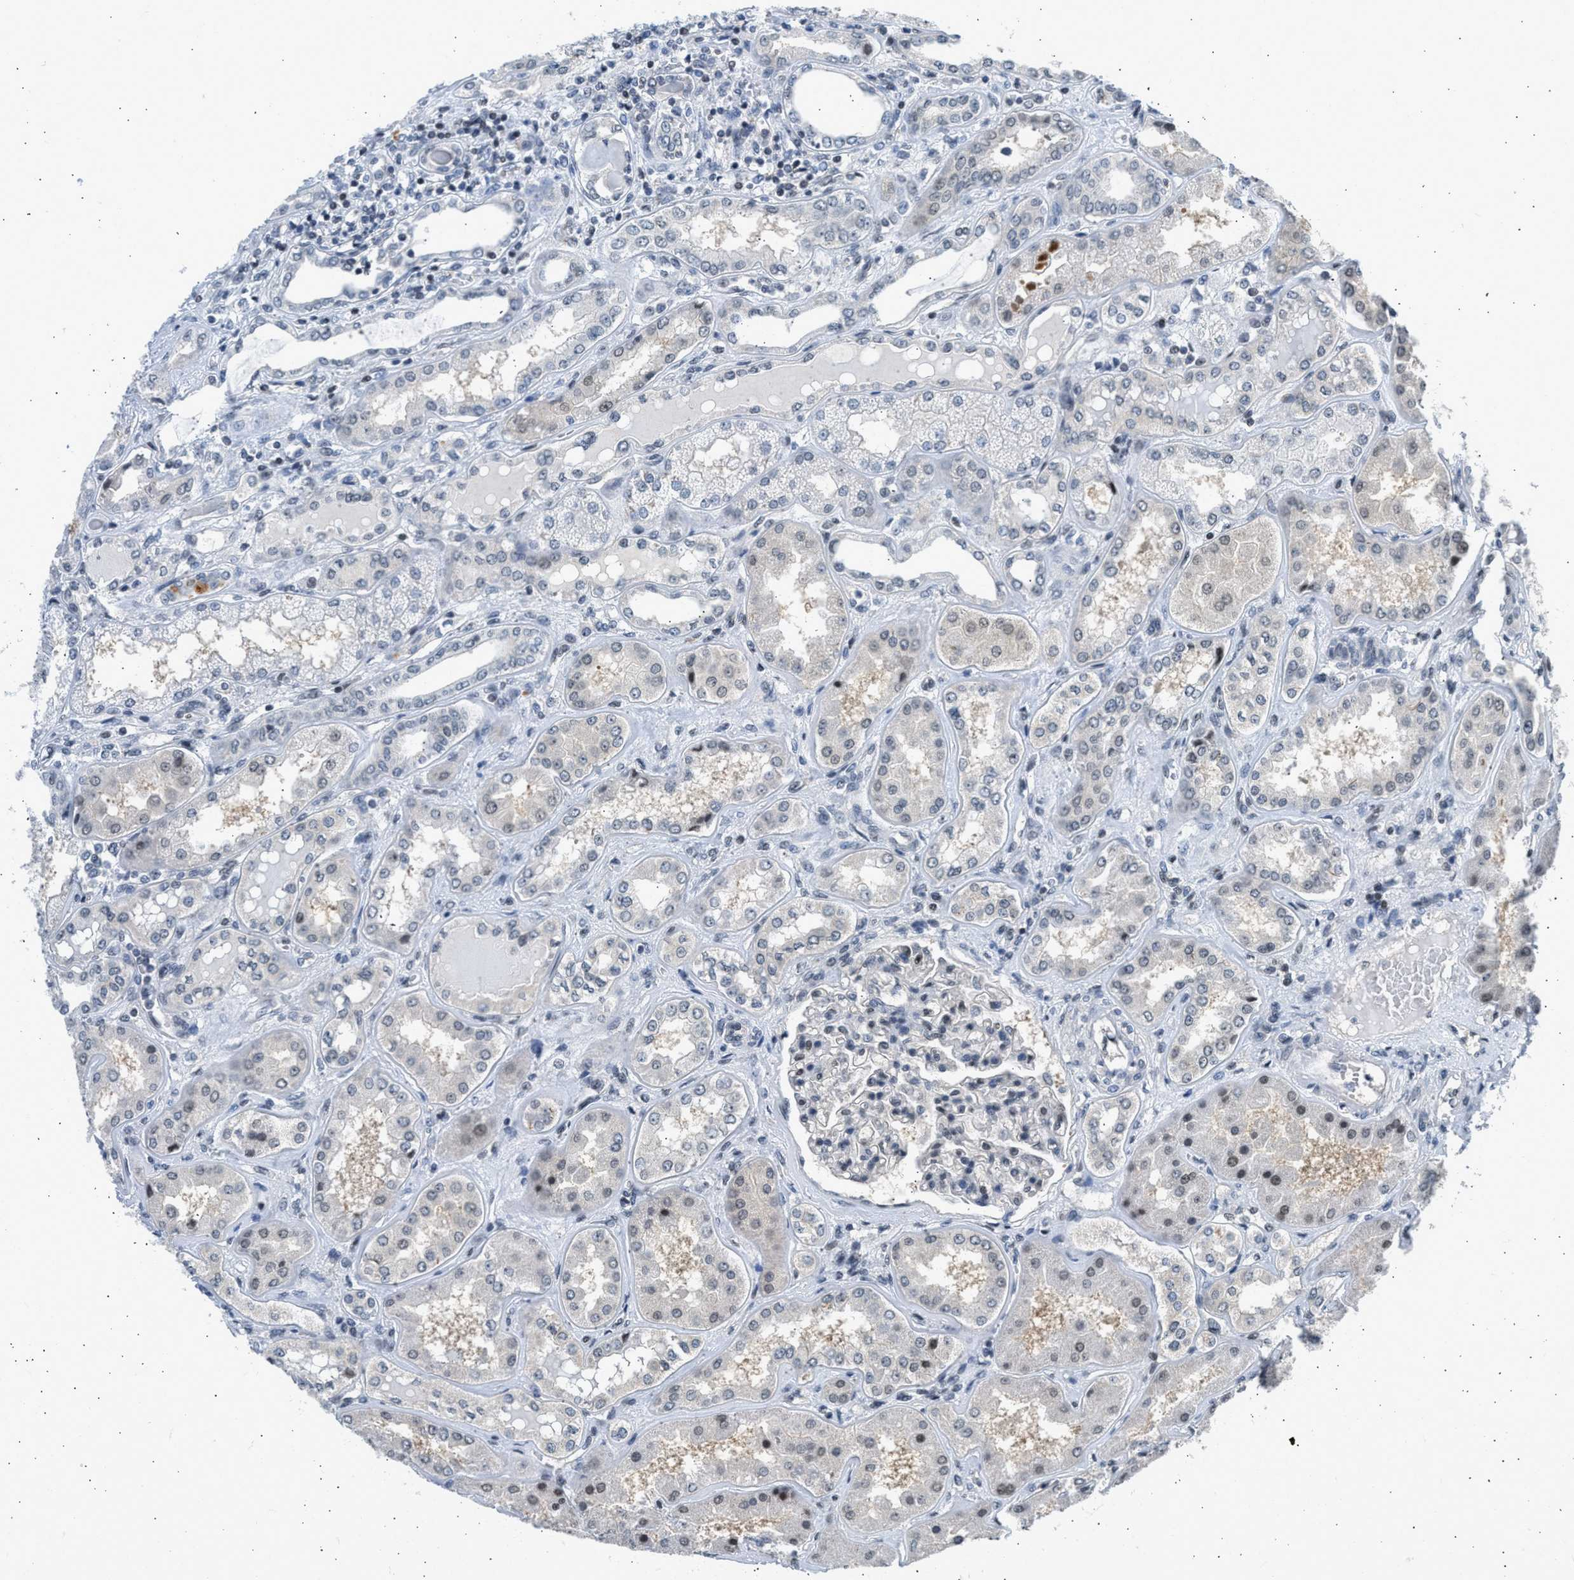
{"staining": {"intensity": "moderate", "quantity": "<25%", "location": "nuclear"}, "tissue": "kidney", "cell_type": "Cells in glomeruli", "image_type": "normal", "snomed": [{"axis": "morphology", "description": "Normal tissue, NOS"}, {"axis": "topography", "description": "Kidney"}], "caption": "Kidney stained for a protein (brown) shows moderate nuclear positive positivity in approximately <25% of cells in glomeruli.", "gene": "OLIG3", "patient": {"sex": "female", "age": 56}}